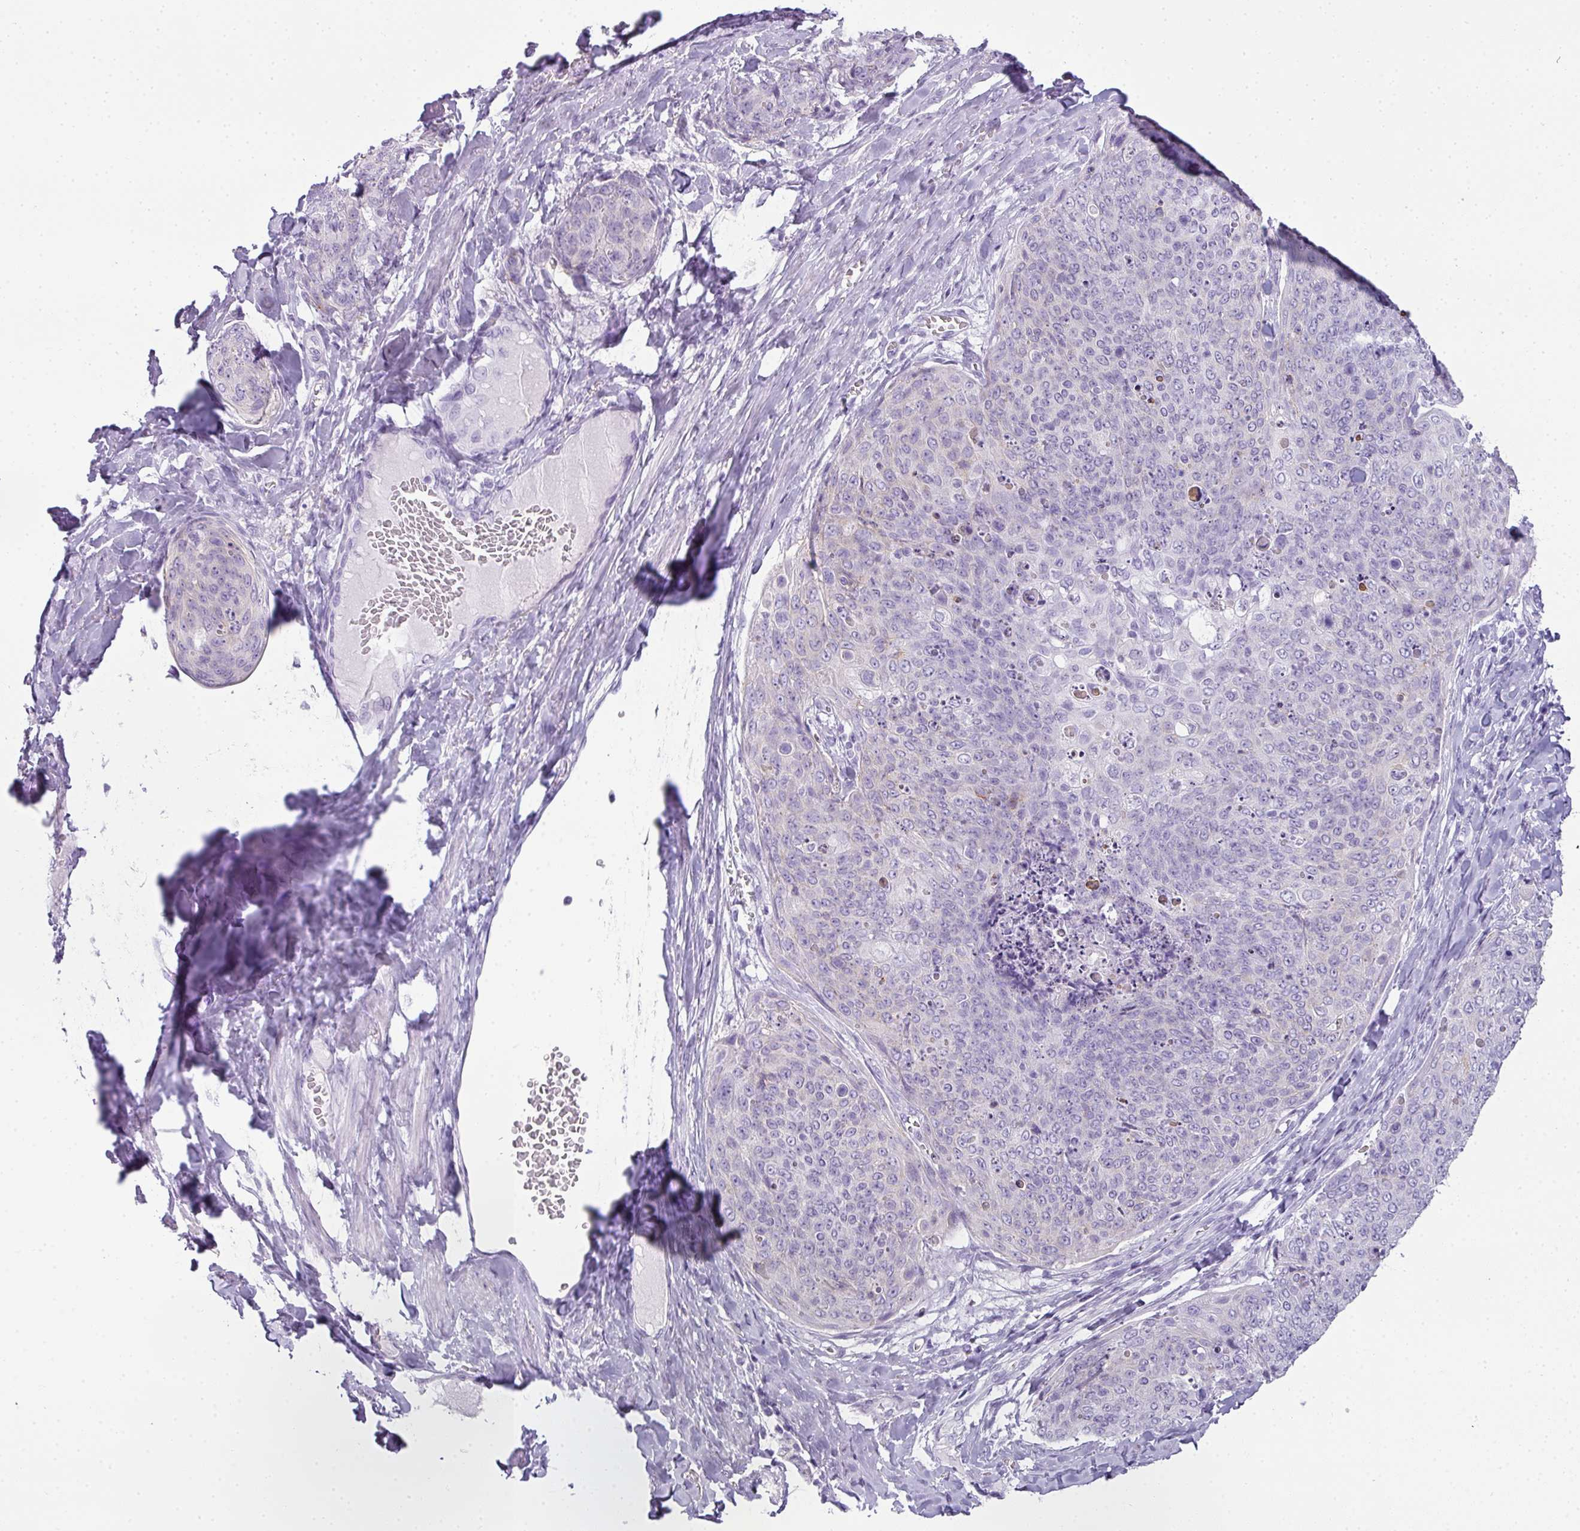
{"staining": {"intensity": "negative", "quantity": "none", "location": "none"}, "tissue": "skin cancer", "cell_type": "Tumor cells", "image_type": "cancer", "snomed": [{"axis": "morphology", "description": "Squamous cell carcinoma, NOS"}, {"axis": "topography", "description": "Skin"}, {"axis": "topography", "description": "Vulva"}], "caption": "The immunohistochemistry (IHC) micrograph has no significant positivity in tumor cells of skin cancer (squamous cell carcinoma) tissue. Brightfield microscopy of immunohistochemistry (IHC) stained with DAB (brown) and hematoxylin (blue), captured at high magnification.", "gene": "RBMY1F", "patient": {"sex": "female", "age": 85}}